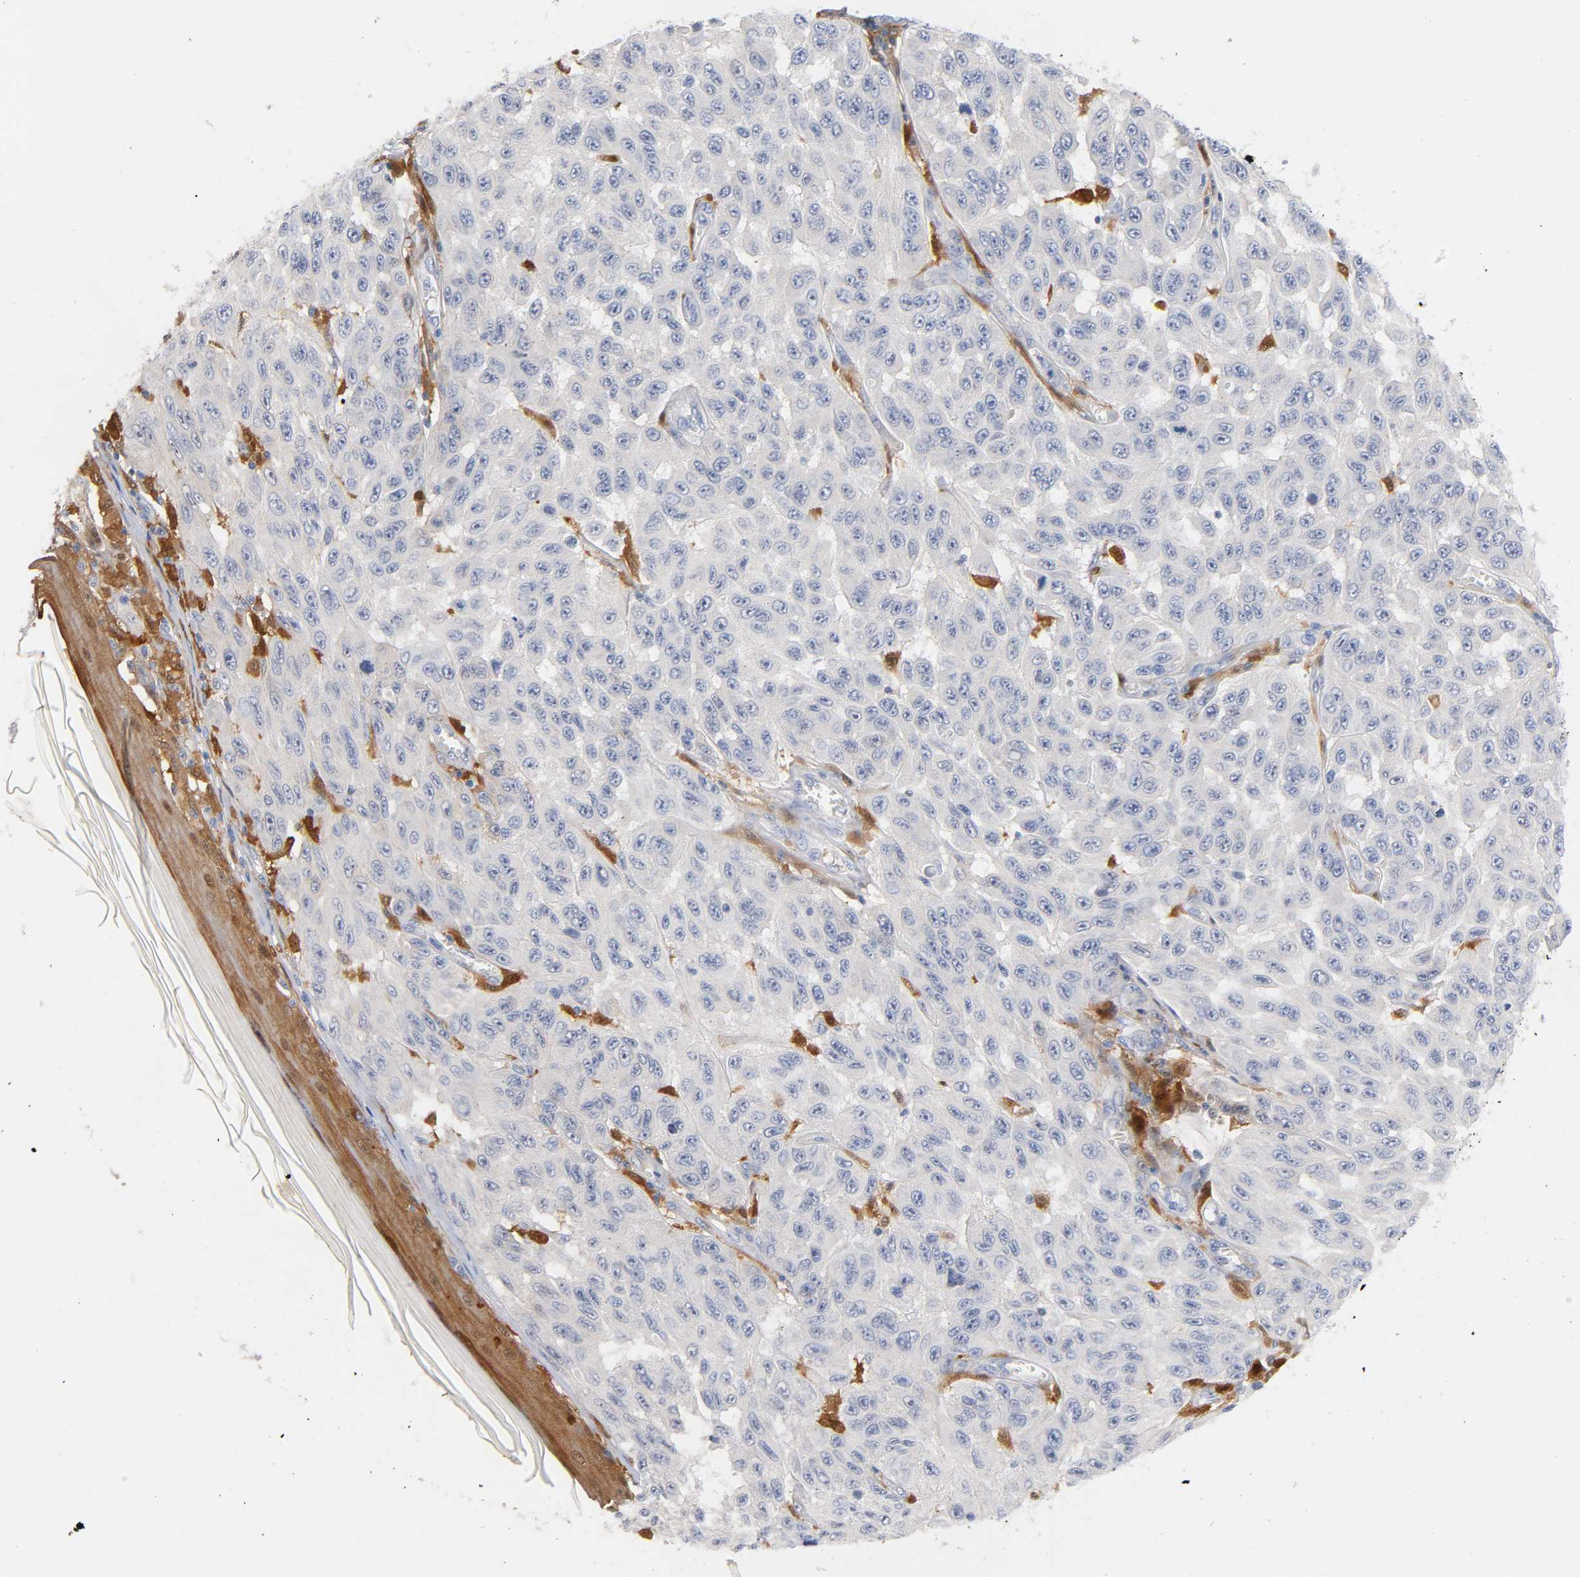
{"staining": {"intensity": "negative", "quantity": "none", "location": "none"}, "tissue": "melanoma", "cell_type": "Tumor cells", "image_type": "cancer", "snomed": [{"axis": "morphology", "description": "Malignant melanoma, NOS"}, {"axis": "topography", "description": "Skin"}], "caption": "Image shows no protein staining in tumor cells of malignant melanoma tissue.", "gene": "IL18", "patient": {"sex": "male", "age": 30}}